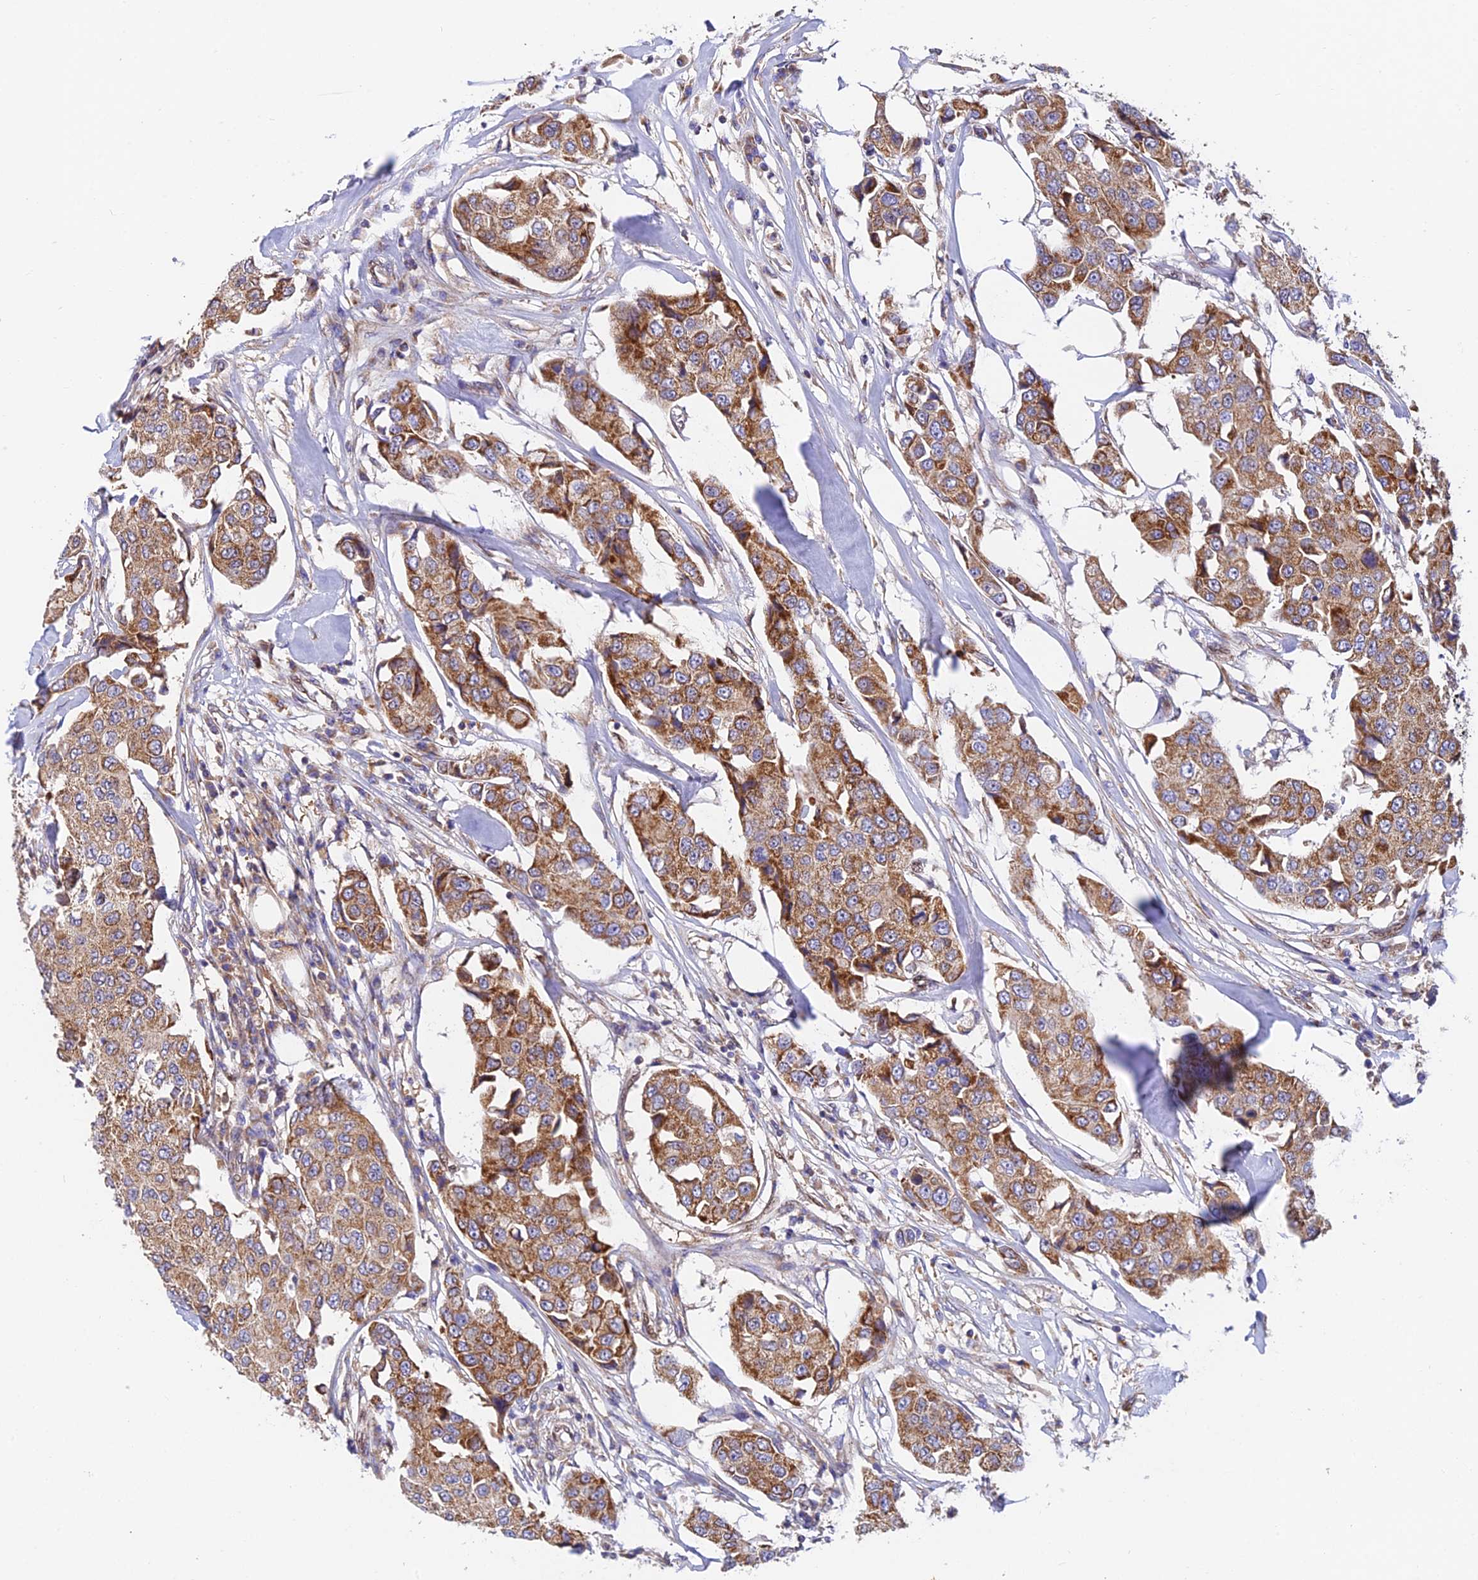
{"staining": {"intensity": "moderate", "quantity": ">75%", "location": "cytoplasmic/membranous"}, "tissue": "breast cancer", "cell_type": "Tumor cells", "image_type": "cancer", "snomed": [{"axis": "morphology", "description": "Duct carcinoma"}, {"axis": "topography", "description": "Breast"}], "caption": "An immunohistochemistry micrograph of tumor tissue is shown. Protein staining in brown highlights moderate cytoplasmic/membranous positivity in breast cancer (intraductal carcinoma) within tumor cells.", "gene": "PODNL1", "patient": {"sex": "female", "age": 80}}